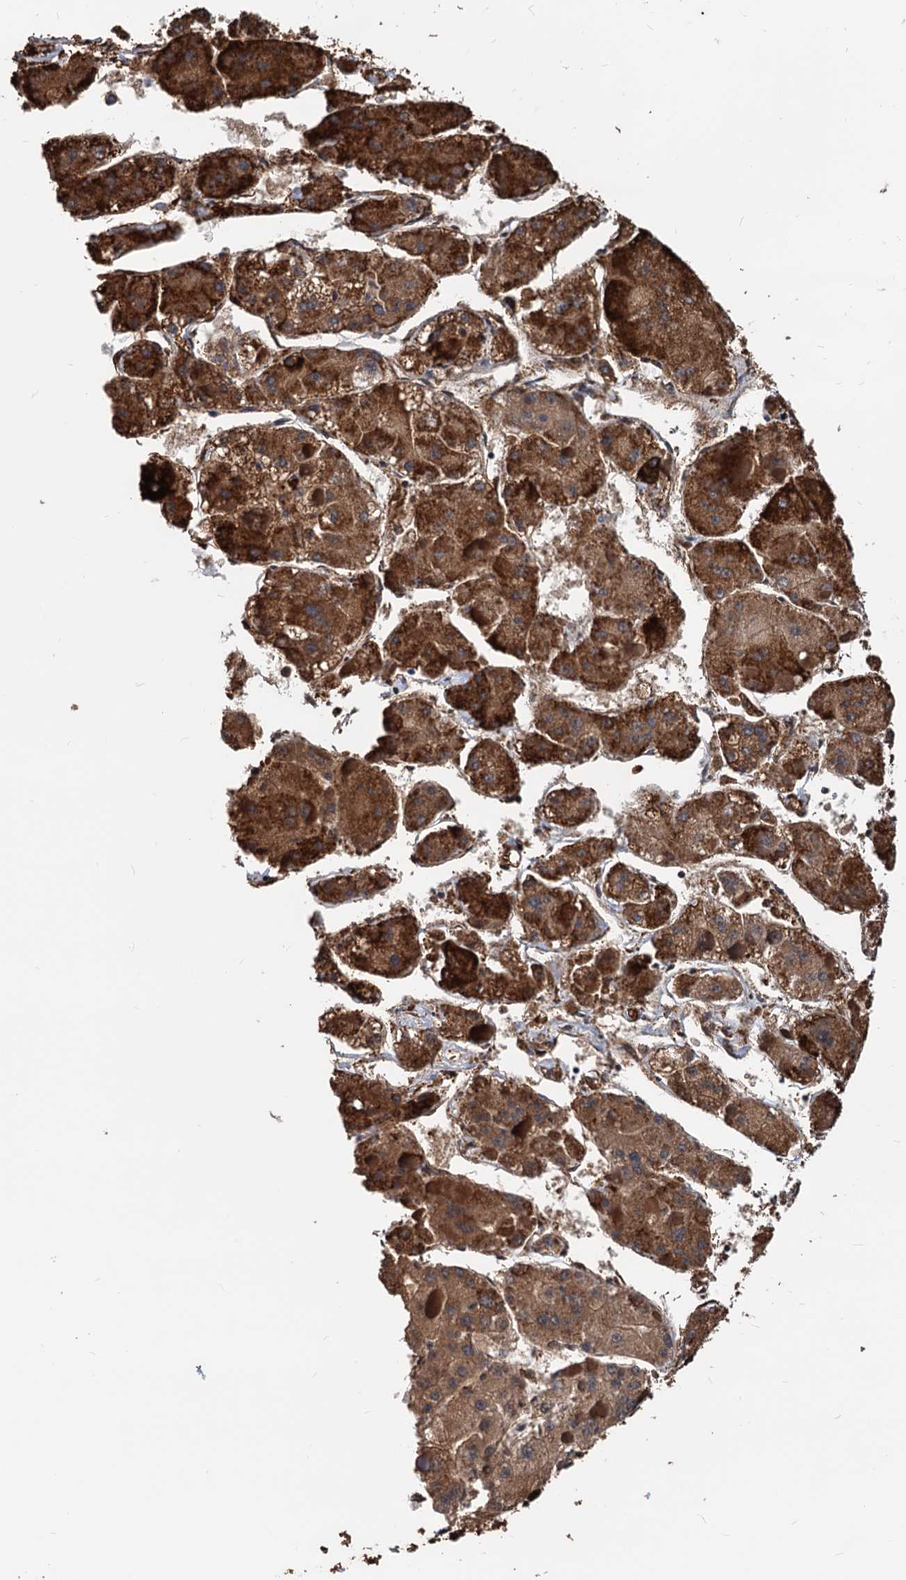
{"staining": {"intensity": "strong", "quantity": ">75%", "location": "cytoplasmic/membranous"}, "tissue": "liver cancer", "cell_type": "Tumor cells", "image_type": "cancer", "snomed": [{"axis": "morphology", "description": "Carcinoma, Hepatocellular, NOS"}, {"axis": "topography", "description": "Liver"}], "caption": "Immunohistochemistry image of human liver cancer (hepatocellular carcinoma) stained for a protein (brown), which demonstrates high levels of strong cytoplasmic/membranous expression in approximately >75% of tumor cells.", "gene": "HSPA5", "patient": {"sex": "female", "age": 73}}